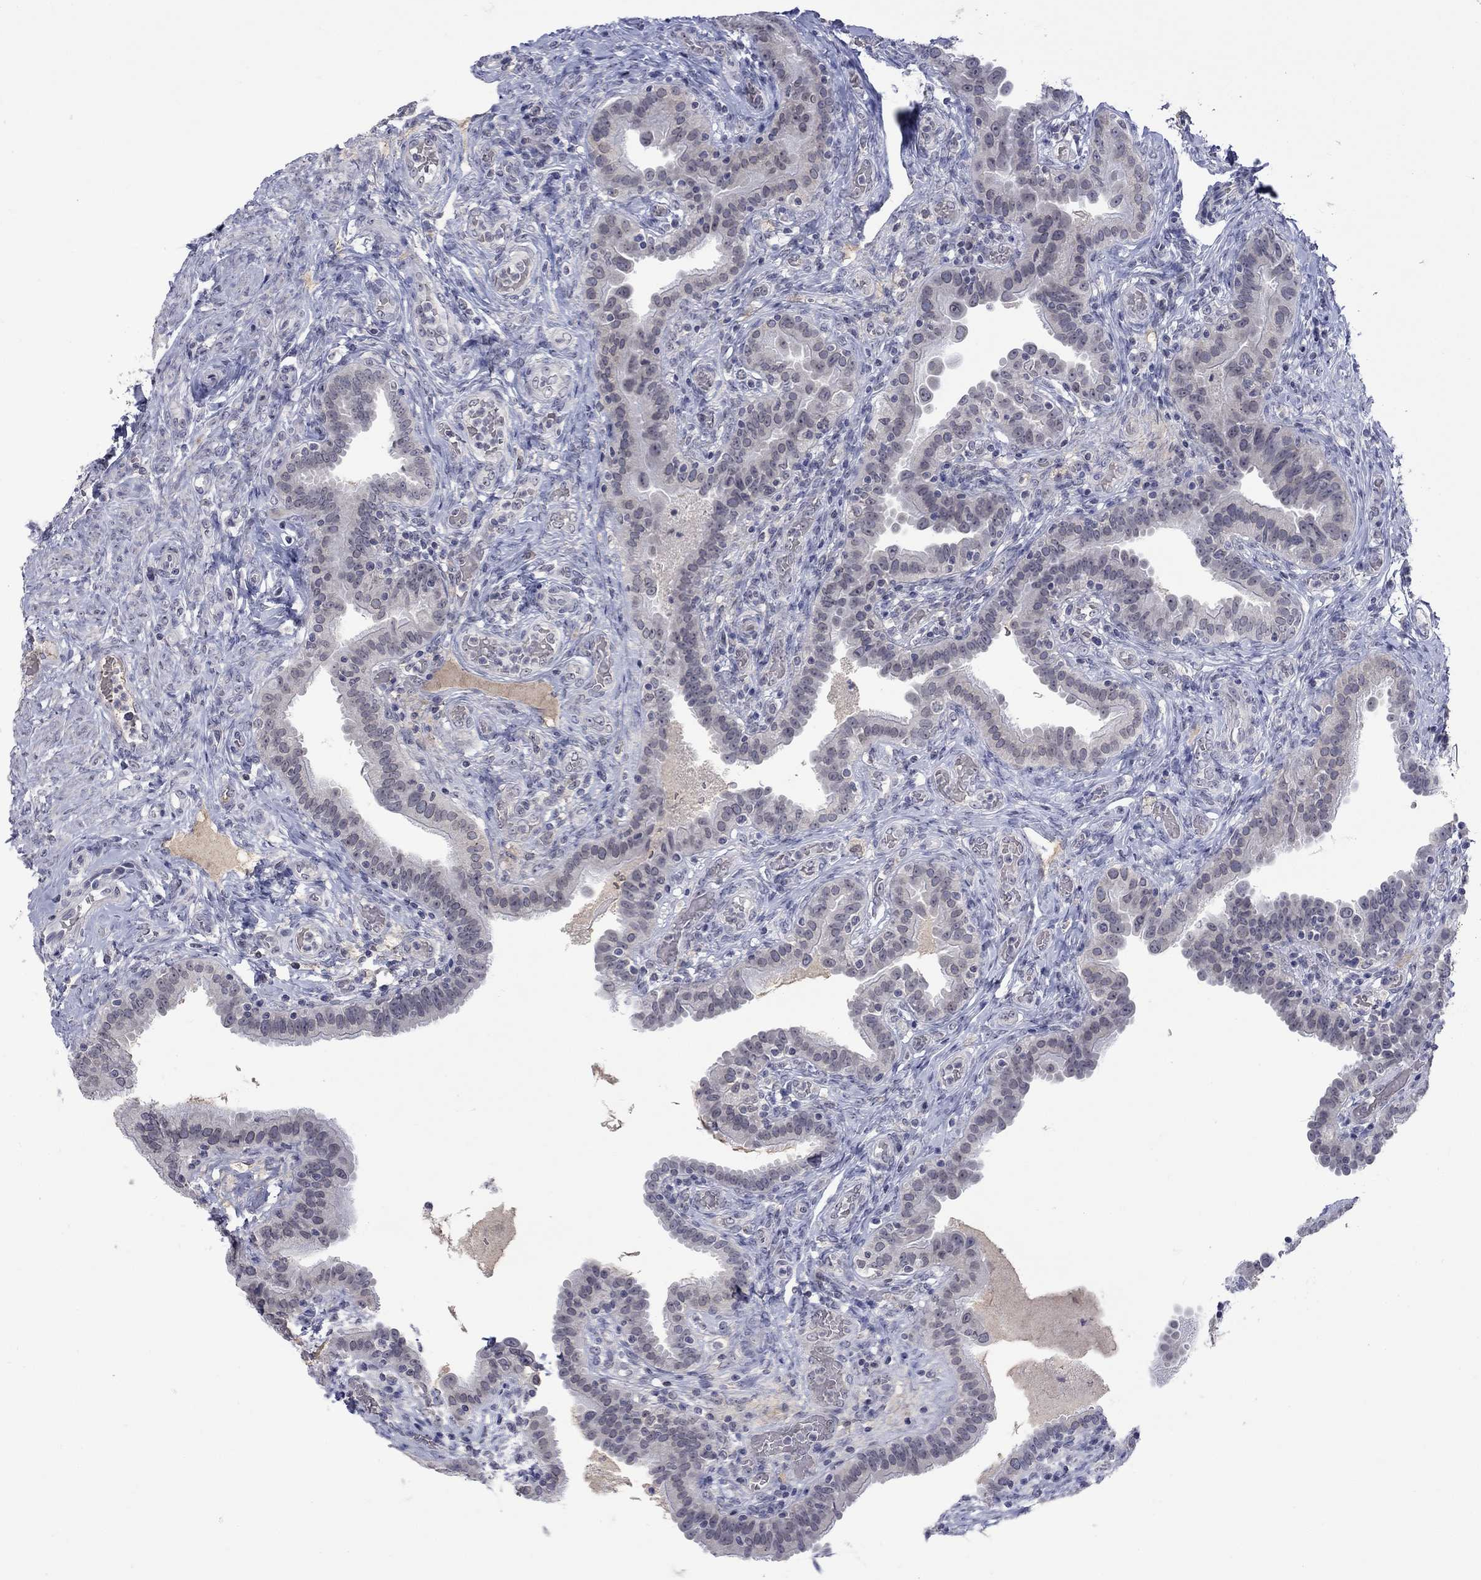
{"staining": {"intensity": "negative", "quantity": "none", "location": "none"}, "tissue": "fallopian tube", "cell_type": "Glandular cells", "image_type": "normal", "snomed": [{"axis": "morphology", "description": "Normal tissue, NOS"}, {"axis": "topography", "description": "Fallopian tube"}, {"axis": "topography", "description": "Ovary"}], "caption": "Immunohistochemistry of unremarkable fallopian tube reveals no expression in glandular cells. Nuclei are stained in blue.", "gene": "NSMF", "patient": {"sex": "female", "age": 41}}